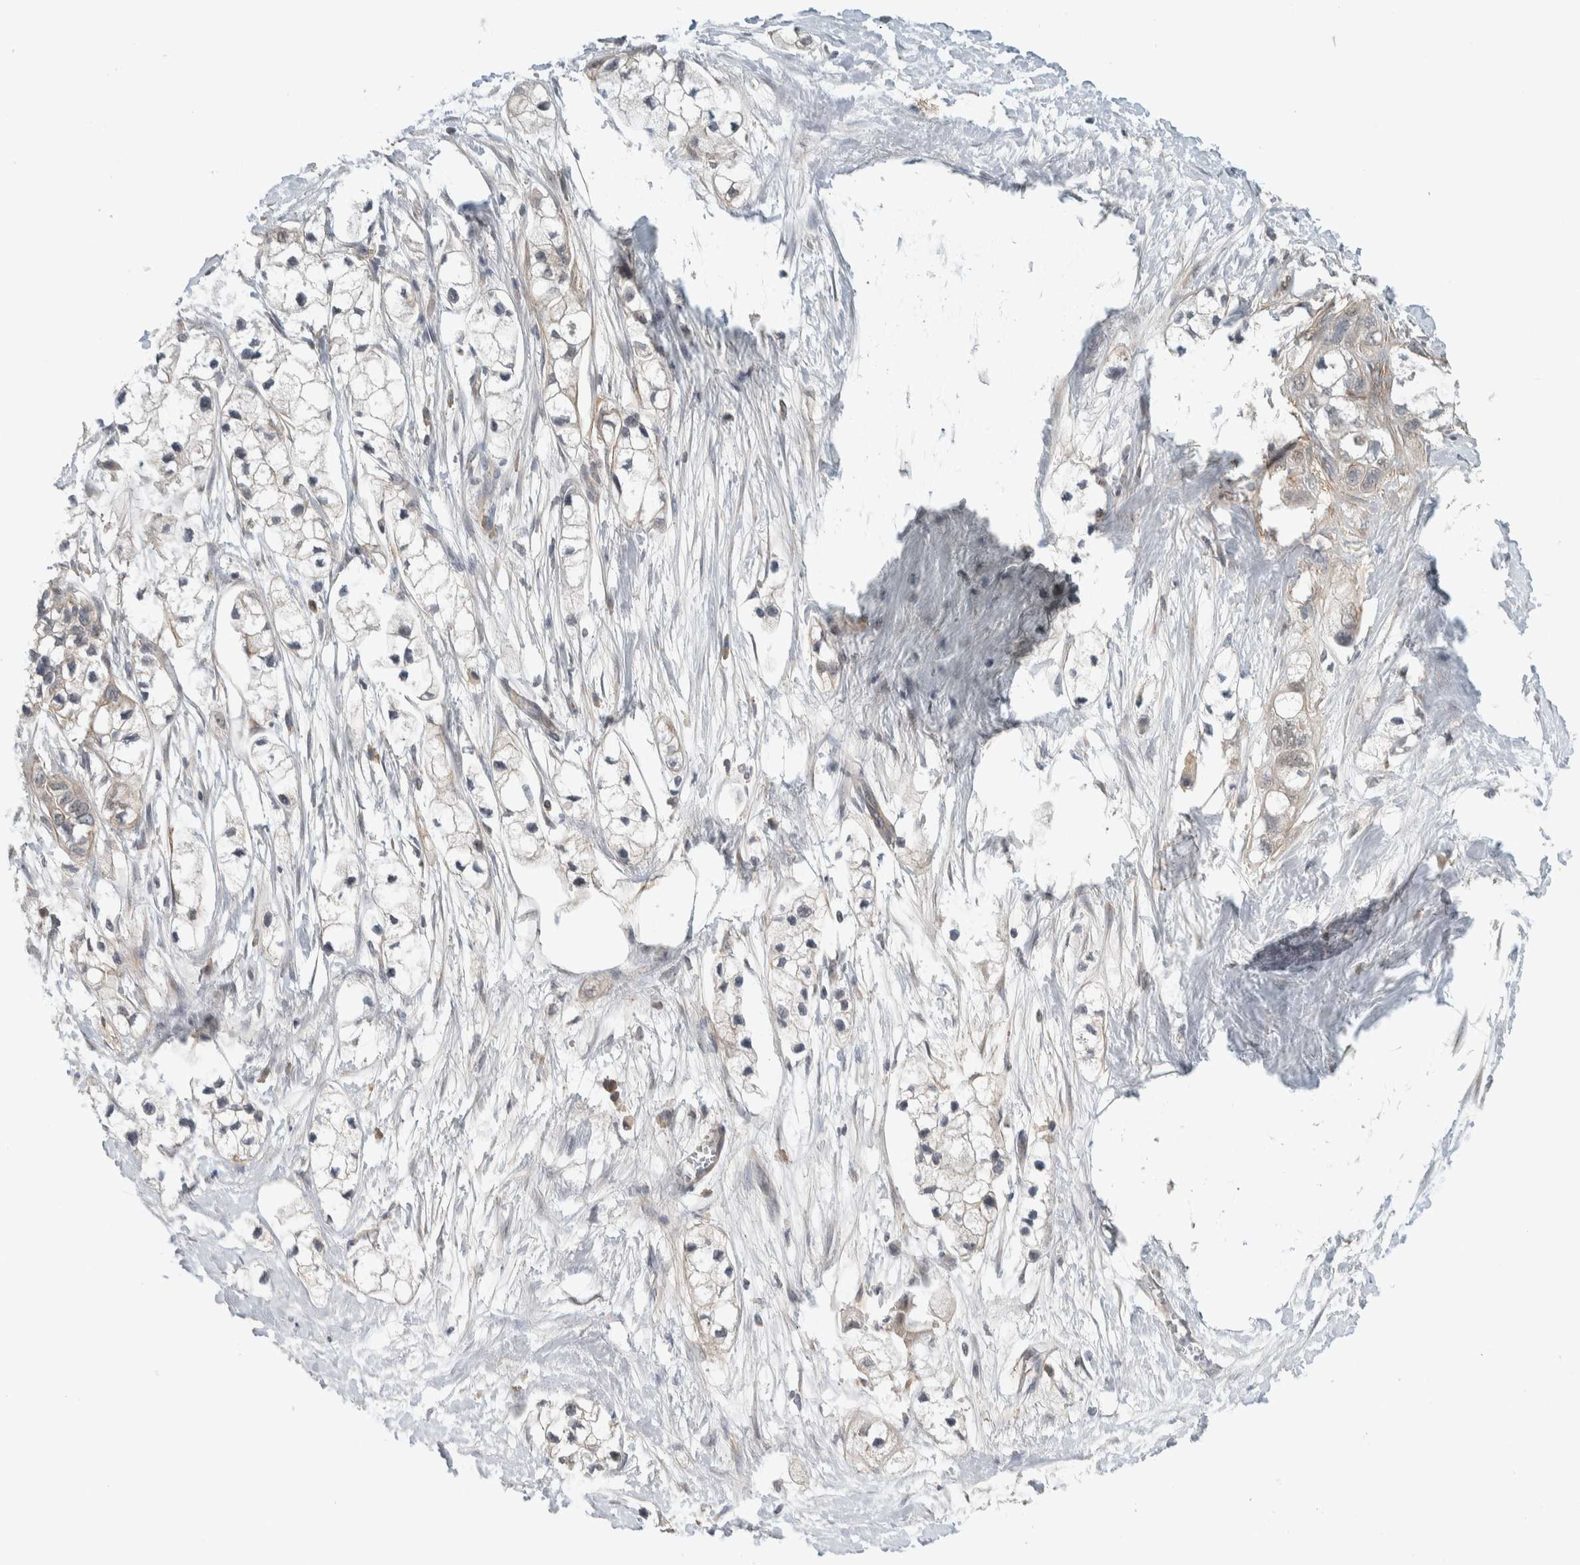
{"staining": {"intensity": "negative", "quantity": "none", "location": "none"}, "tissue": "pancreatic cancer", "cell_type": "Tumor cells", "image_type": "cancer", "snomed": [{"axis": "morphology", "description": "Adenocarcinoma, NOS"}, {"axis": "topography", "description": "Pancreas"}], "caption": "Tumor cells are negative for protein expression in human adenocarcinoma (pancreatic).", "gene": "MPRIP", "patient": {"sex": "male", "age": 74}}